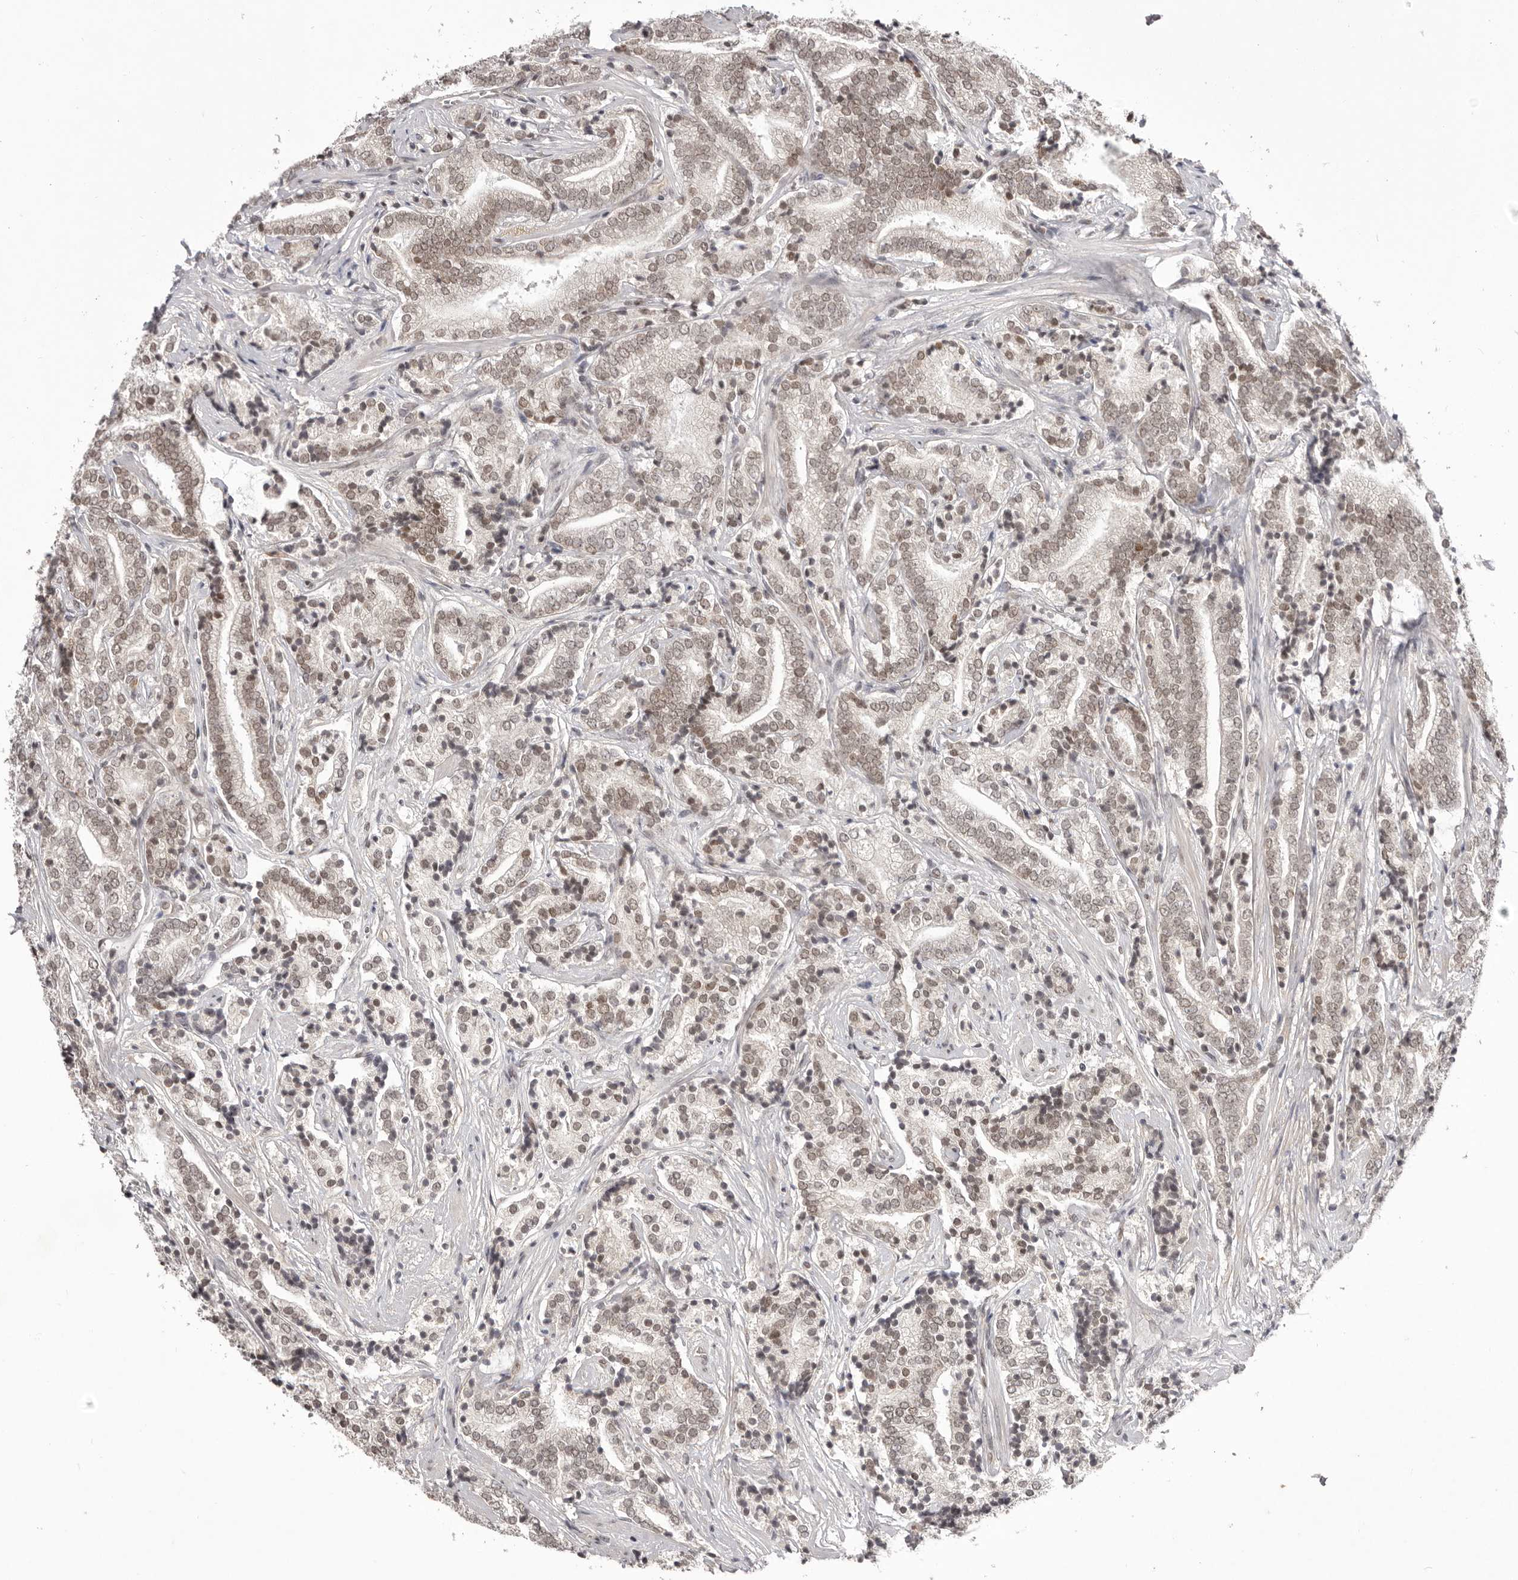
{"staining": {"intensity": "weak", "quantity": ">75%", "location": "nuclear"}, "tissue": "prostate cancer", "cell_type": "Tumor cells", "image_type": "cancer", "snomed": [{"axis": "morphology", "description": "Adenocarcinoma, High grade"}, {"axis": "topography", "description": "Prostate"}], "caption": "Tumor cells reveal low levels of weak nuclear expression in about >75% of cells in human prostate adenocarcinoma (high-grade). (DAB (3,3'-diaminobenzidine) = brown stain, brightfield microscopy at high magnification).", "gene": "RNF2", "patient": {"sex": "male", "age": 57}}